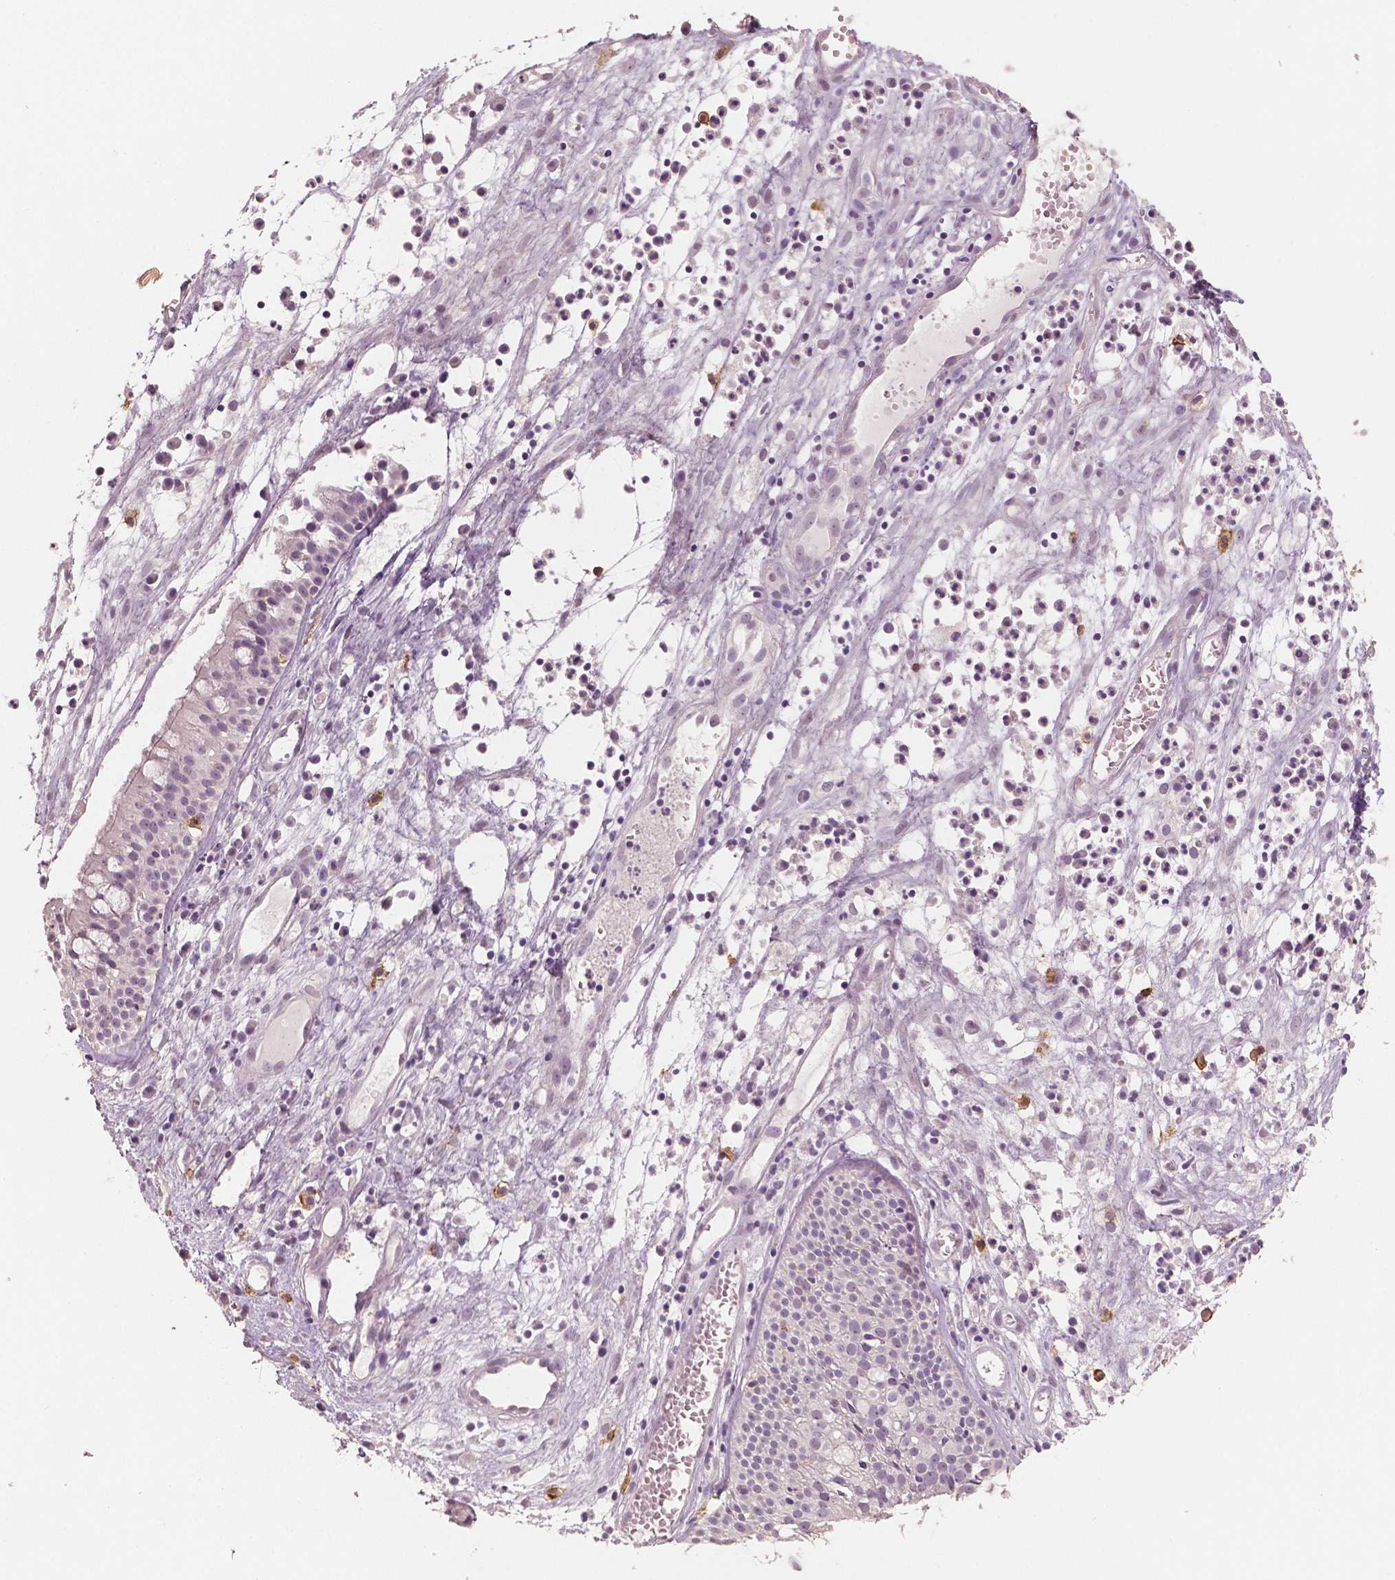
{"staining": {"intensity": "negative", "quantity": "none", "location": "none"}, "tissue": "nasopharynx", "cell_type": "Respiratory epithelial cells", "image_type": "normal", "snomed": [{"axis": "morphology", "description": "Normal tissue, NOS"}, {"axis": "topography", "description": "Nasopharynx"}], "caption": "IHC photomicrograph of normal nasopharynx: nasopharynx stained with DAB (3,3'-diaminobenzidine) exhibits no significant protein positivity in respiratory epithelial cells.", "gene": "KIT", "patient": {"sex": "male", "age": 31}}